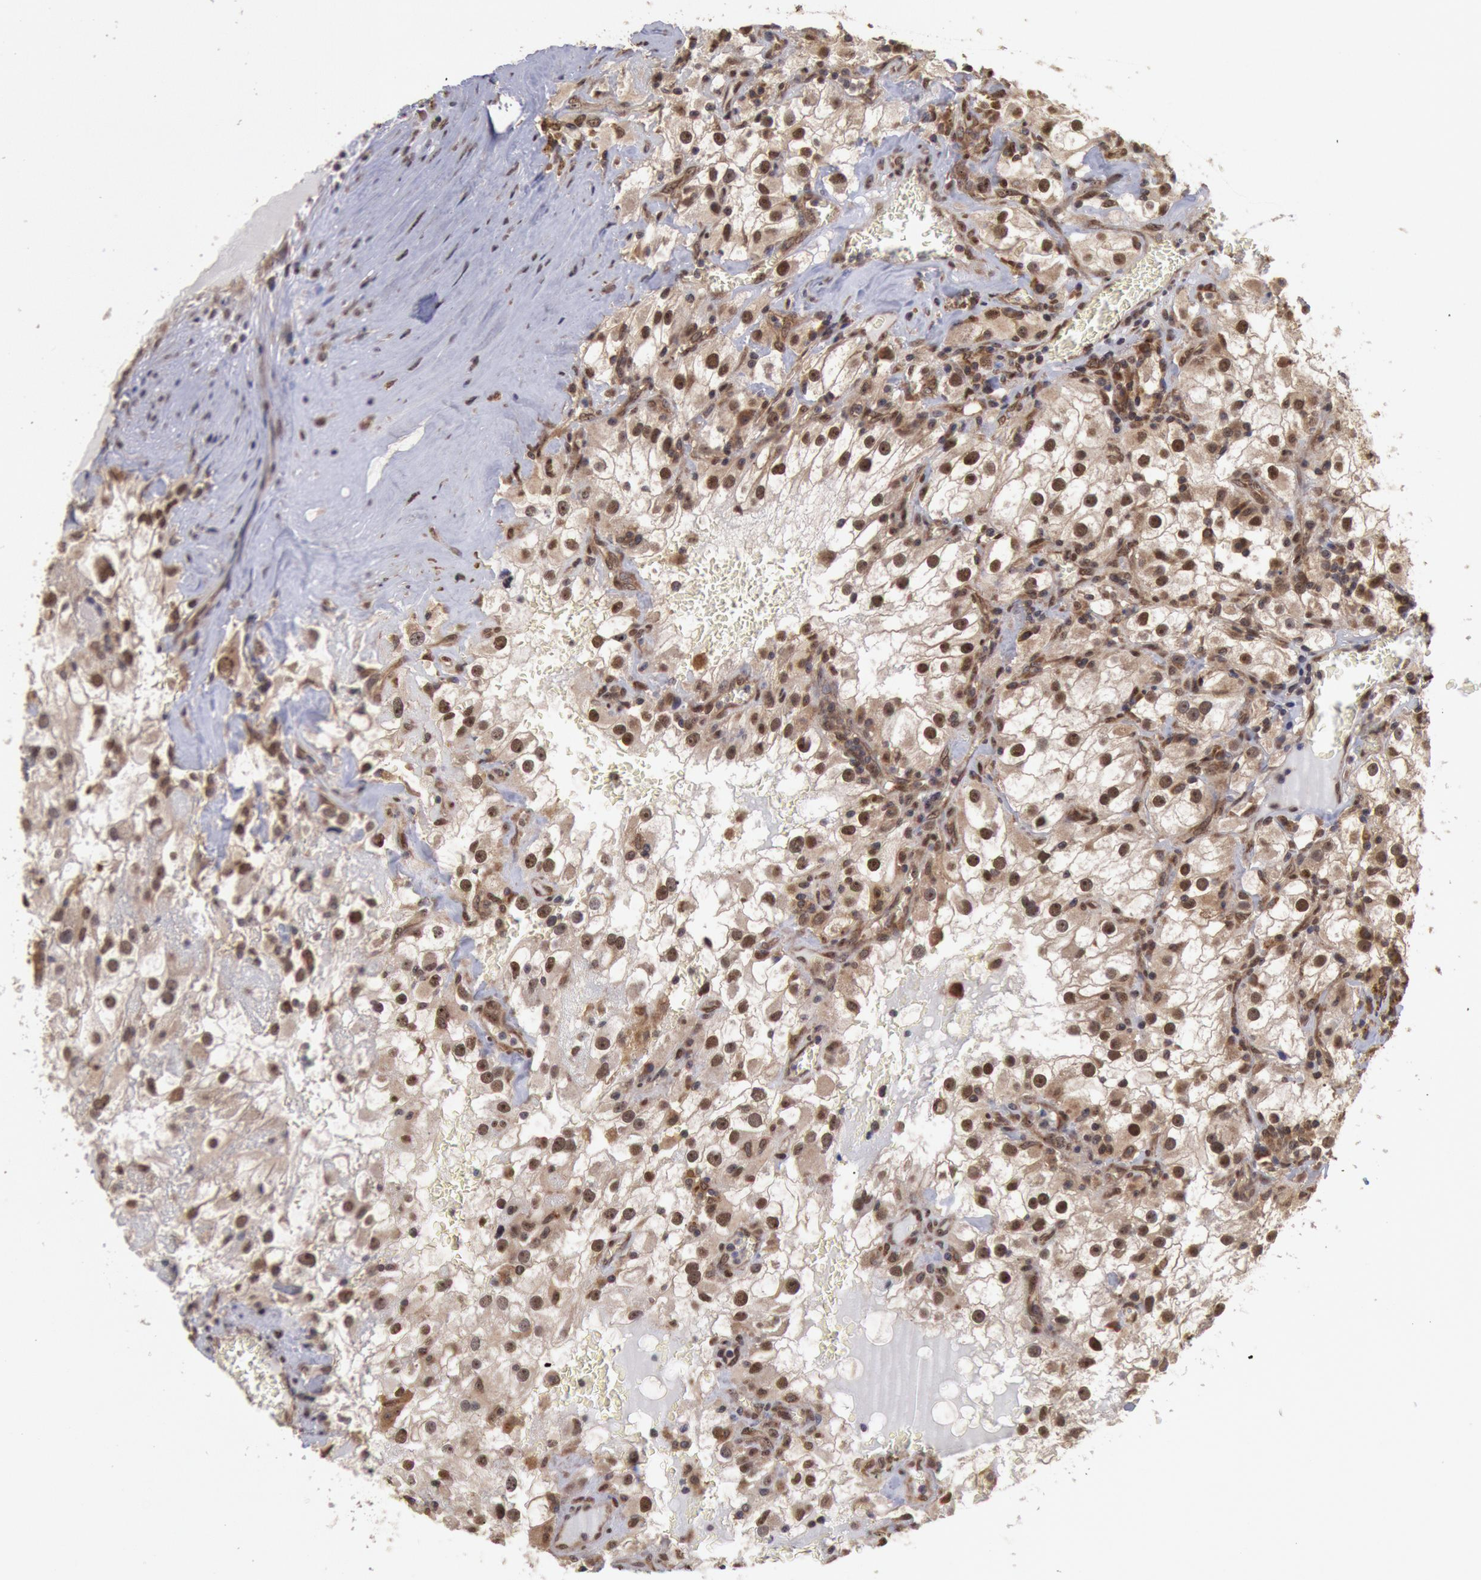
{"staining": {"intensity": "moderate", "quantity": ">75%", "location": "cytoplasmic/membranous,nuclear"}, "tissue": "renal cancer", "cell_type": "Tumor cells", "image_type": "cancer", "snomed": [{"axis": "morphology", "description": "Adenocarcinoma, NOS"}, {"axis": "topography", "description": "Kidney"}], "caption": "Immunohistochemistry (IHC) (DAB (3,3'-diaminobenzidine)) staining of renal adenocarcinoma reveals moderate cytoplasmic/membranous and nuclear protein positivity in about >75% of tumor cells.", "gene": "STX17", "patient": {"sex": "female", "age": 52}}